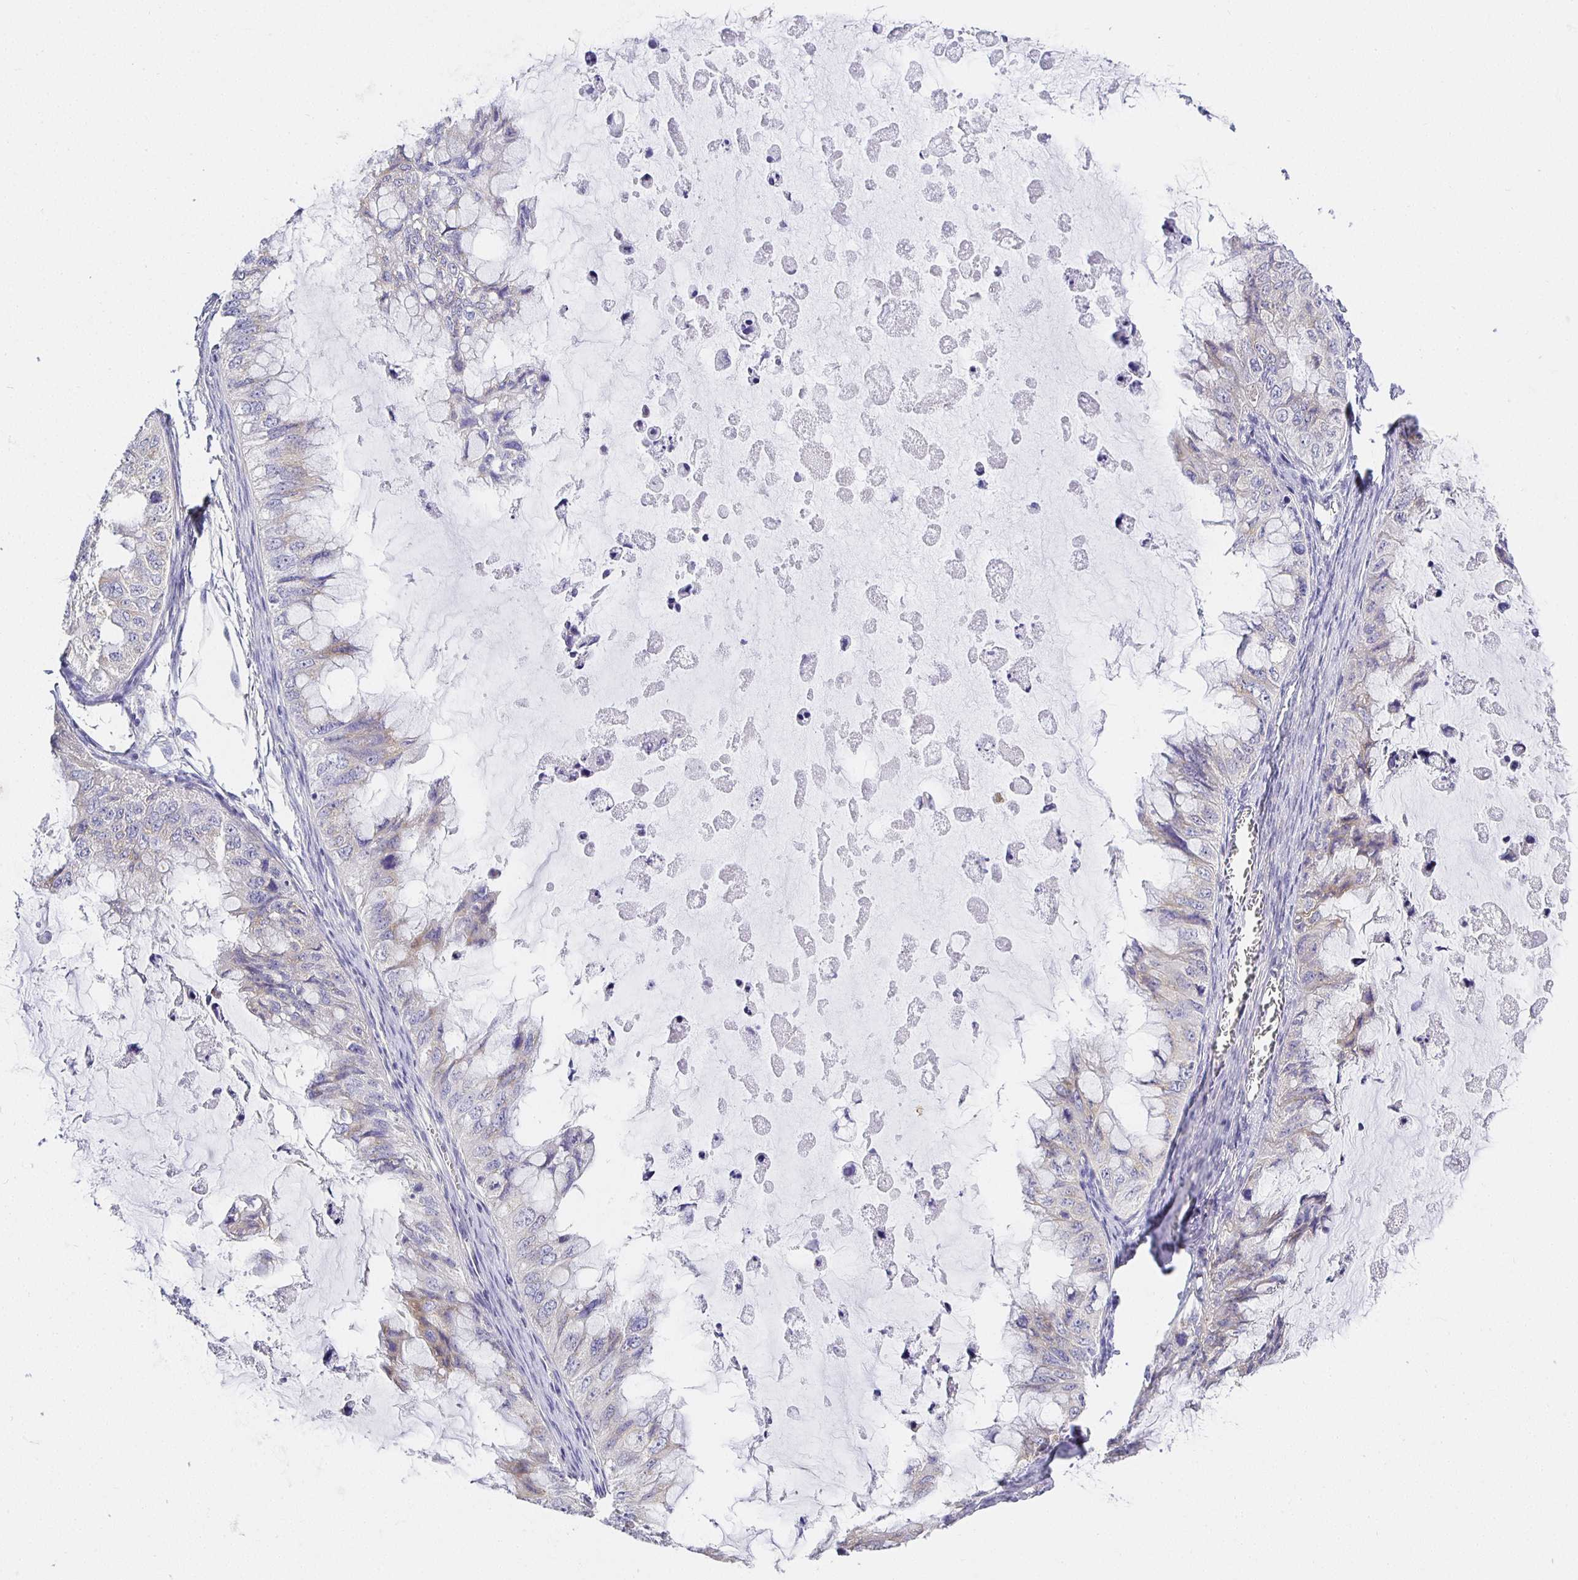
{"staining": {"intensity": "negative", "quantity": "none", "location": "none"}, "tissue": "ovarian cancer", "cell_type": "Tumor cells", "image_type": "cancer", "snomed": [{"axis": "morphology", "description": "Cystadenocarcinoma, mucinous, NOS"}, {"axis": "topography", "description": "Ovary"}], "caption": "Image shows no significant protein positivity in tumor cells of ovarian cancer (mucinous cystadenocarcinoma).", "gene": "OPALIN", "patient": {"sex": "female", "age": 72}}